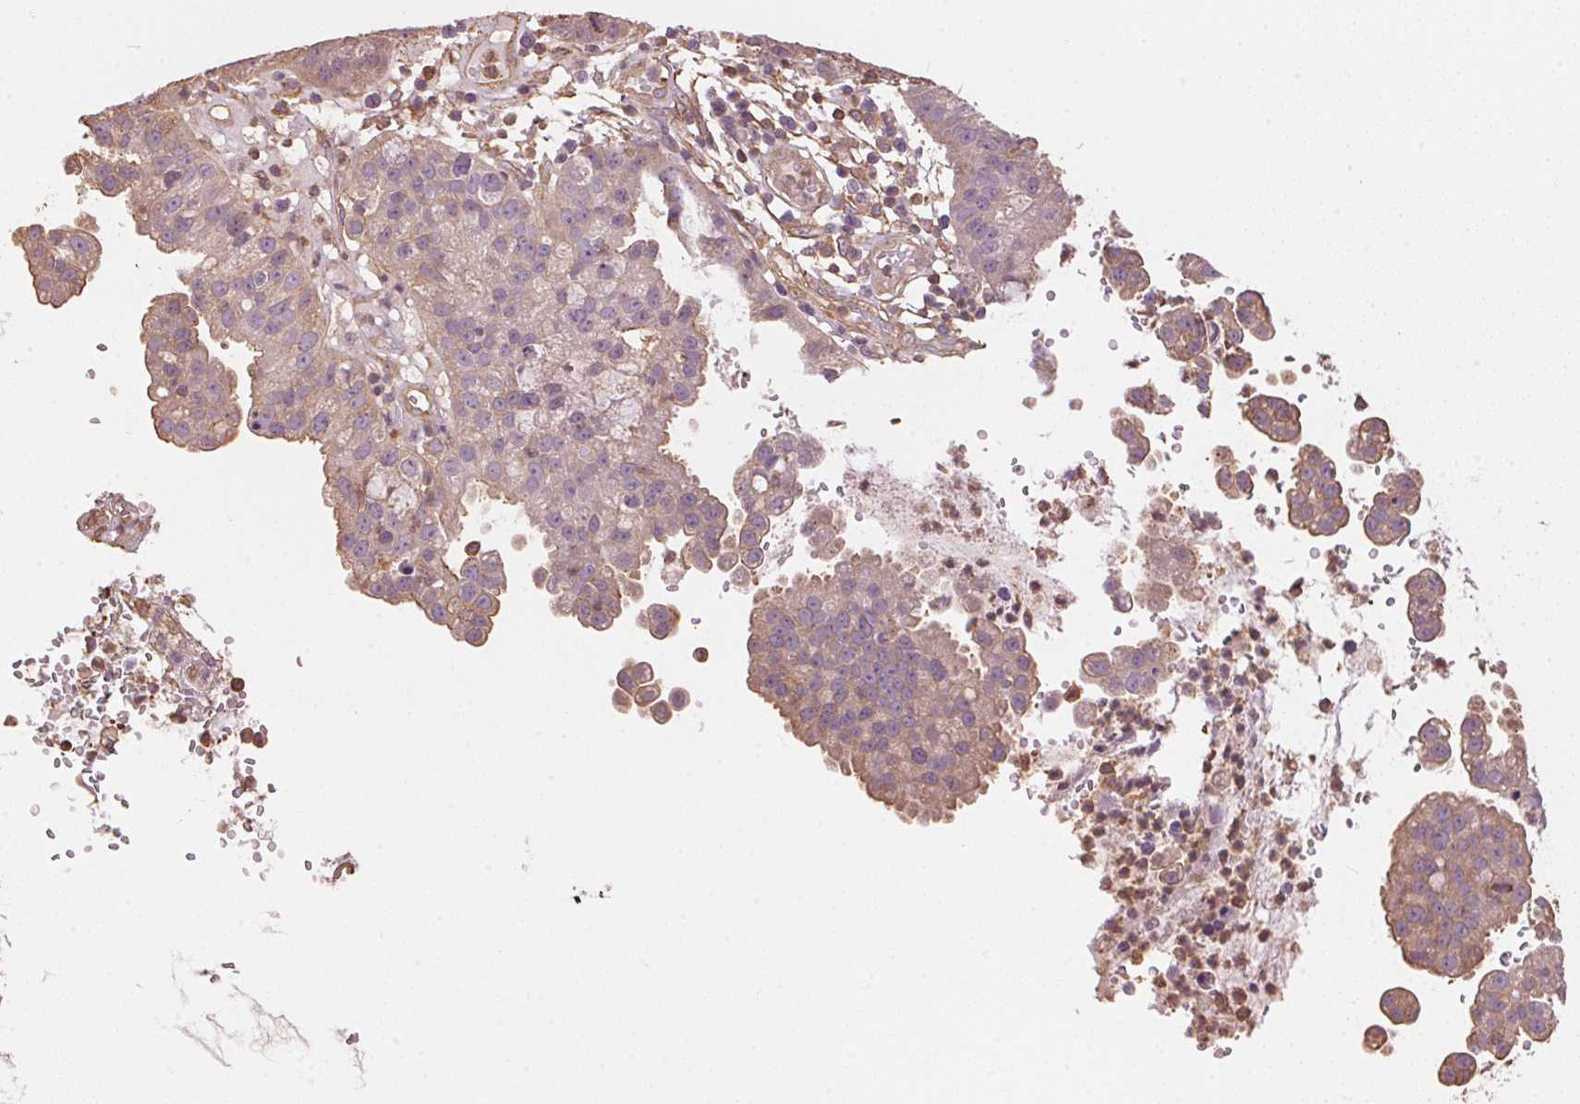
{"staining": {"intensity": "weak", "quantity": ">75%", "location": "cytoplasmic/membranous"}, "tissue": "cervical cancer", "cell_type": "Tumor cells", "image_type": "cancer", "snomed": [{"axis": "morphology", "description": "Adenocarcinoma, NOS"}, {"axis": "topography", "description": "Cervix"}], "caption": "A low amount of weak cytoplasmic/membranous positivity is seen in about >75% of tumor cells in cervical cancer tissue. (DAB IHC with brightfield microscopy, high magnification).", "gene": "QDPR", "patient": {"sex": "female", "age": 34}}